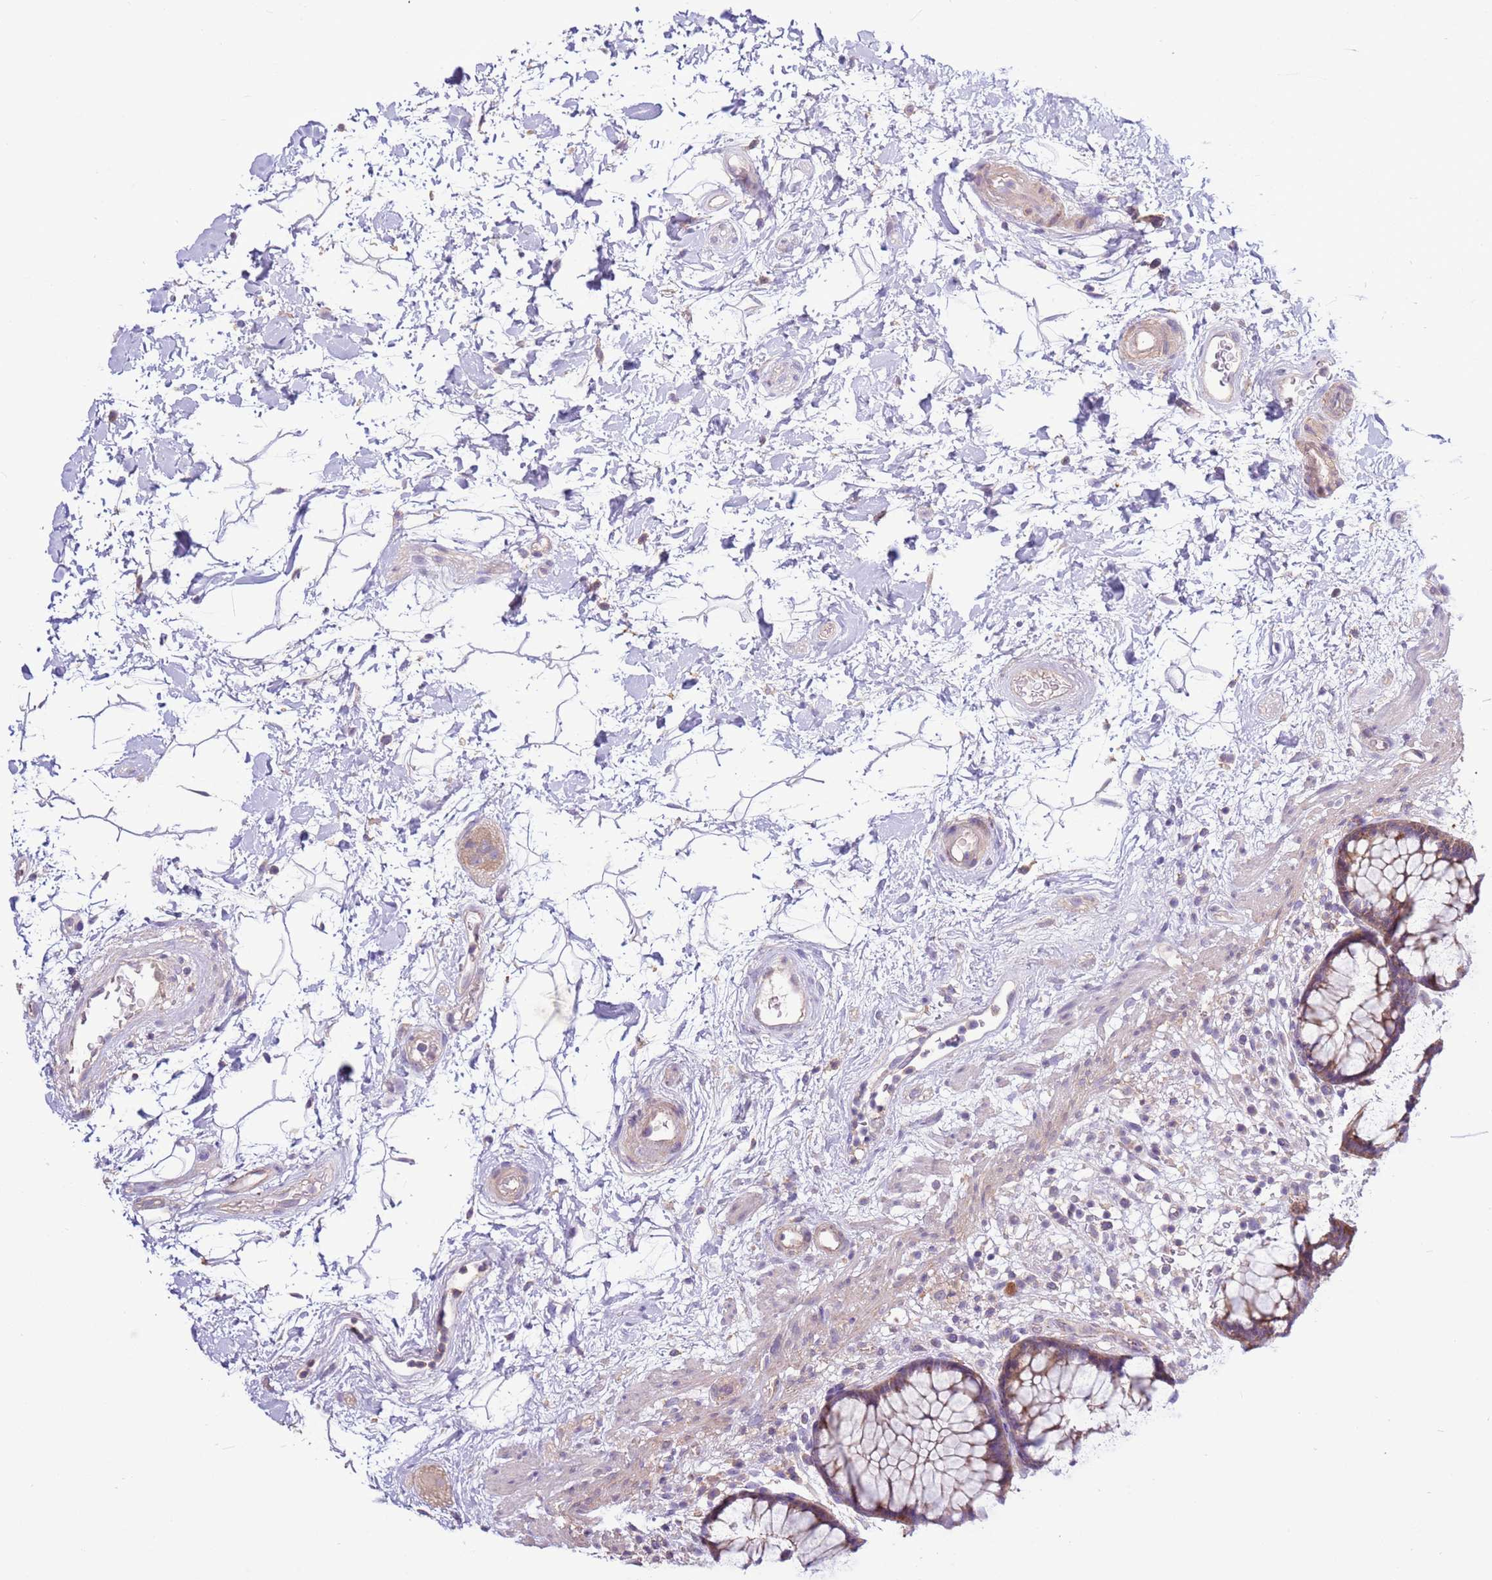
{"staining": {"intensity": "moderate", "quantity": ">75%", "location": "cytoplasmic/membranous"}, "tissue": "rectum", "cell_type": "Glandular cells", "image_type": "normal", "snomed": [{"axis": "morphology", "description": "Normal tissue, NOS"}, {"axis": "topography", "description": "Rectum"}], "caption": "Rectum stained for a protein (brown) shows moderate cytoplasmic/membranous positive staining in approximately >75% of glandular cells.", "gene": "EVA1B", "patient": {"sex": "male", "age": 51}}